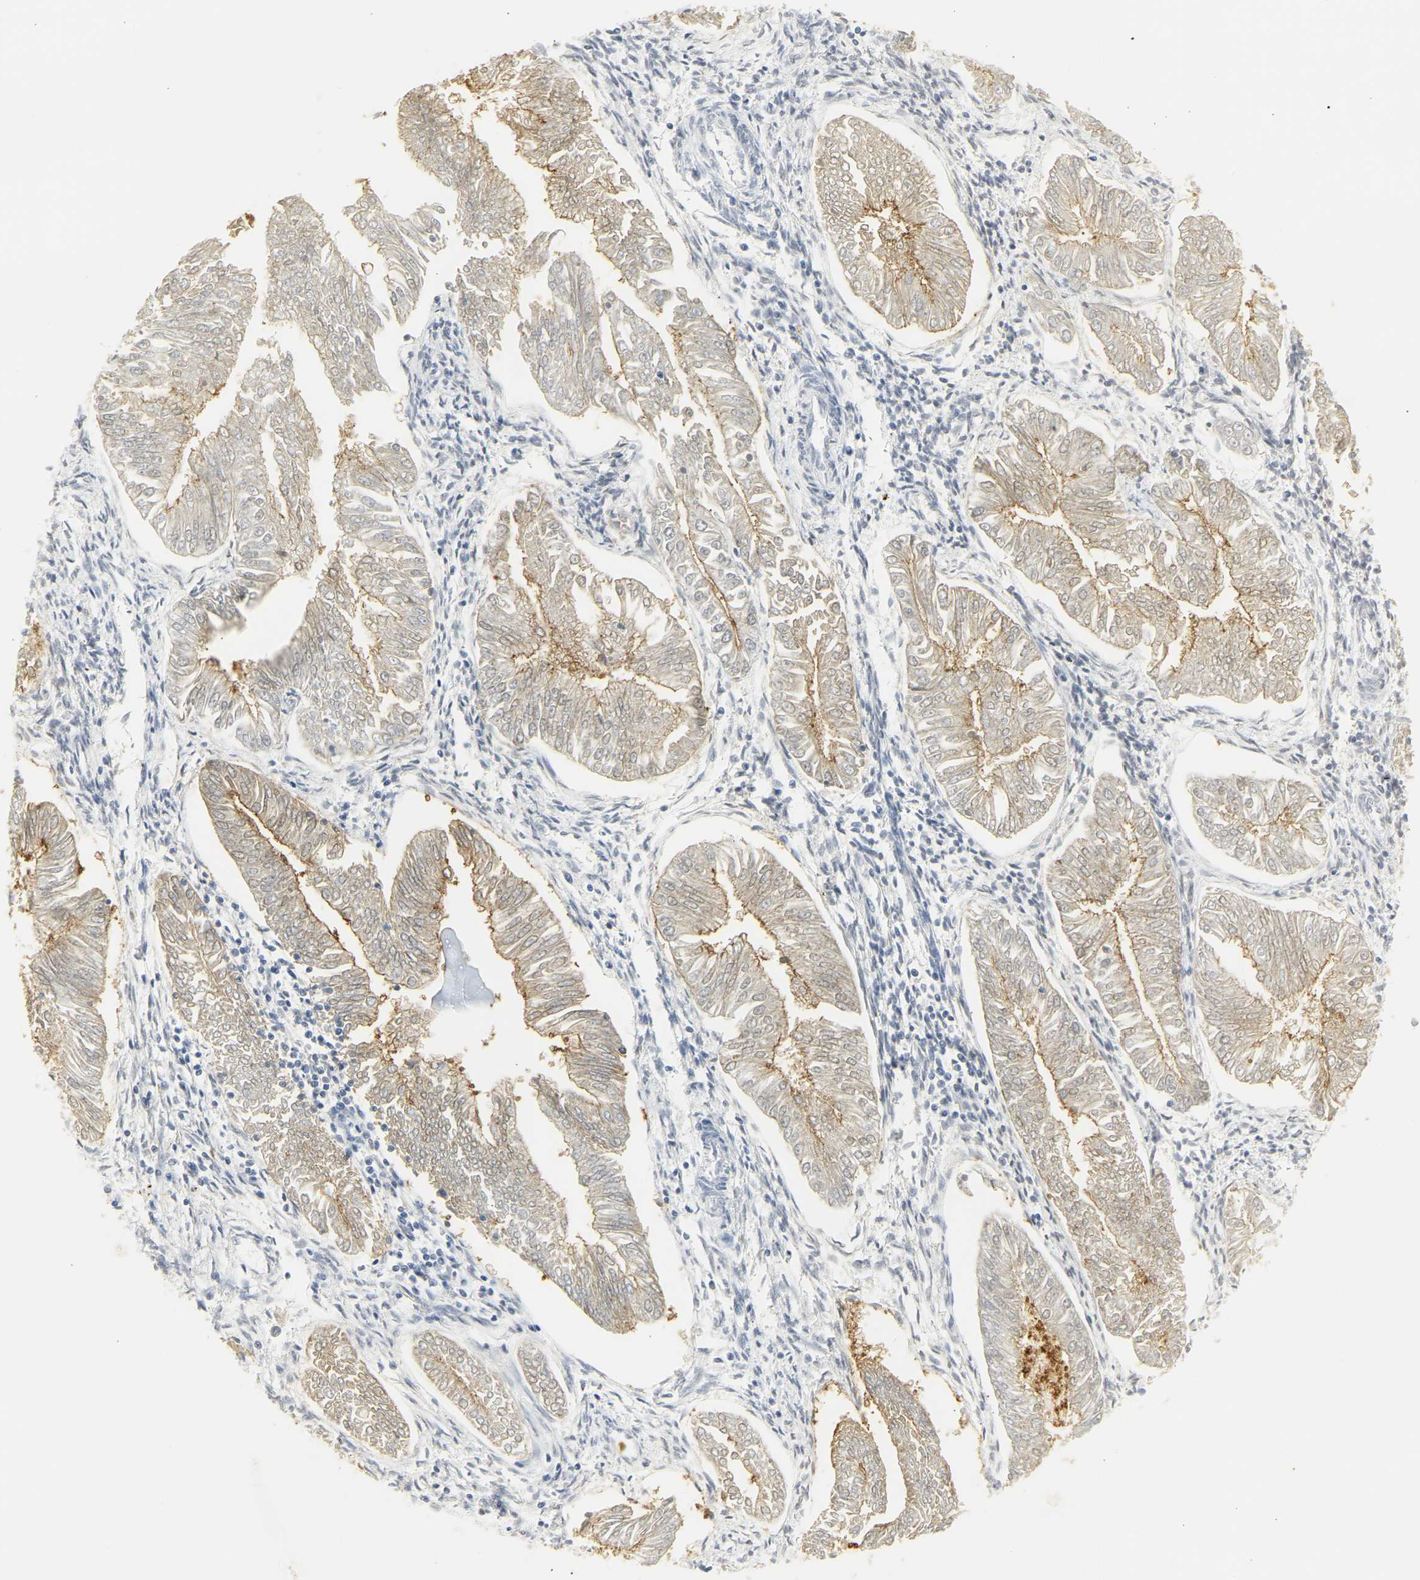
{"staining": {"intensity": "moderate", "quantity": ">75%", "location": "cytoplasmic/membranous"}, "tissue": "endometrial cancer", "cell_type": "Tumor cells", "image_type": "cancer", "snomed": [{"axis": "morphology", "description": "Adenocarcinoma, NOS"}, {"axis": "topography", "description": "Endometrium"}], "caption": "Immunohistochemical staining of human endometrial cancer demonstrates medium levels of moderate cytoplasmic/membranous expression in about >75% of tumor cells.", "gene": "CEACAM5", "patient": {"sex": "female", "age": 53}}